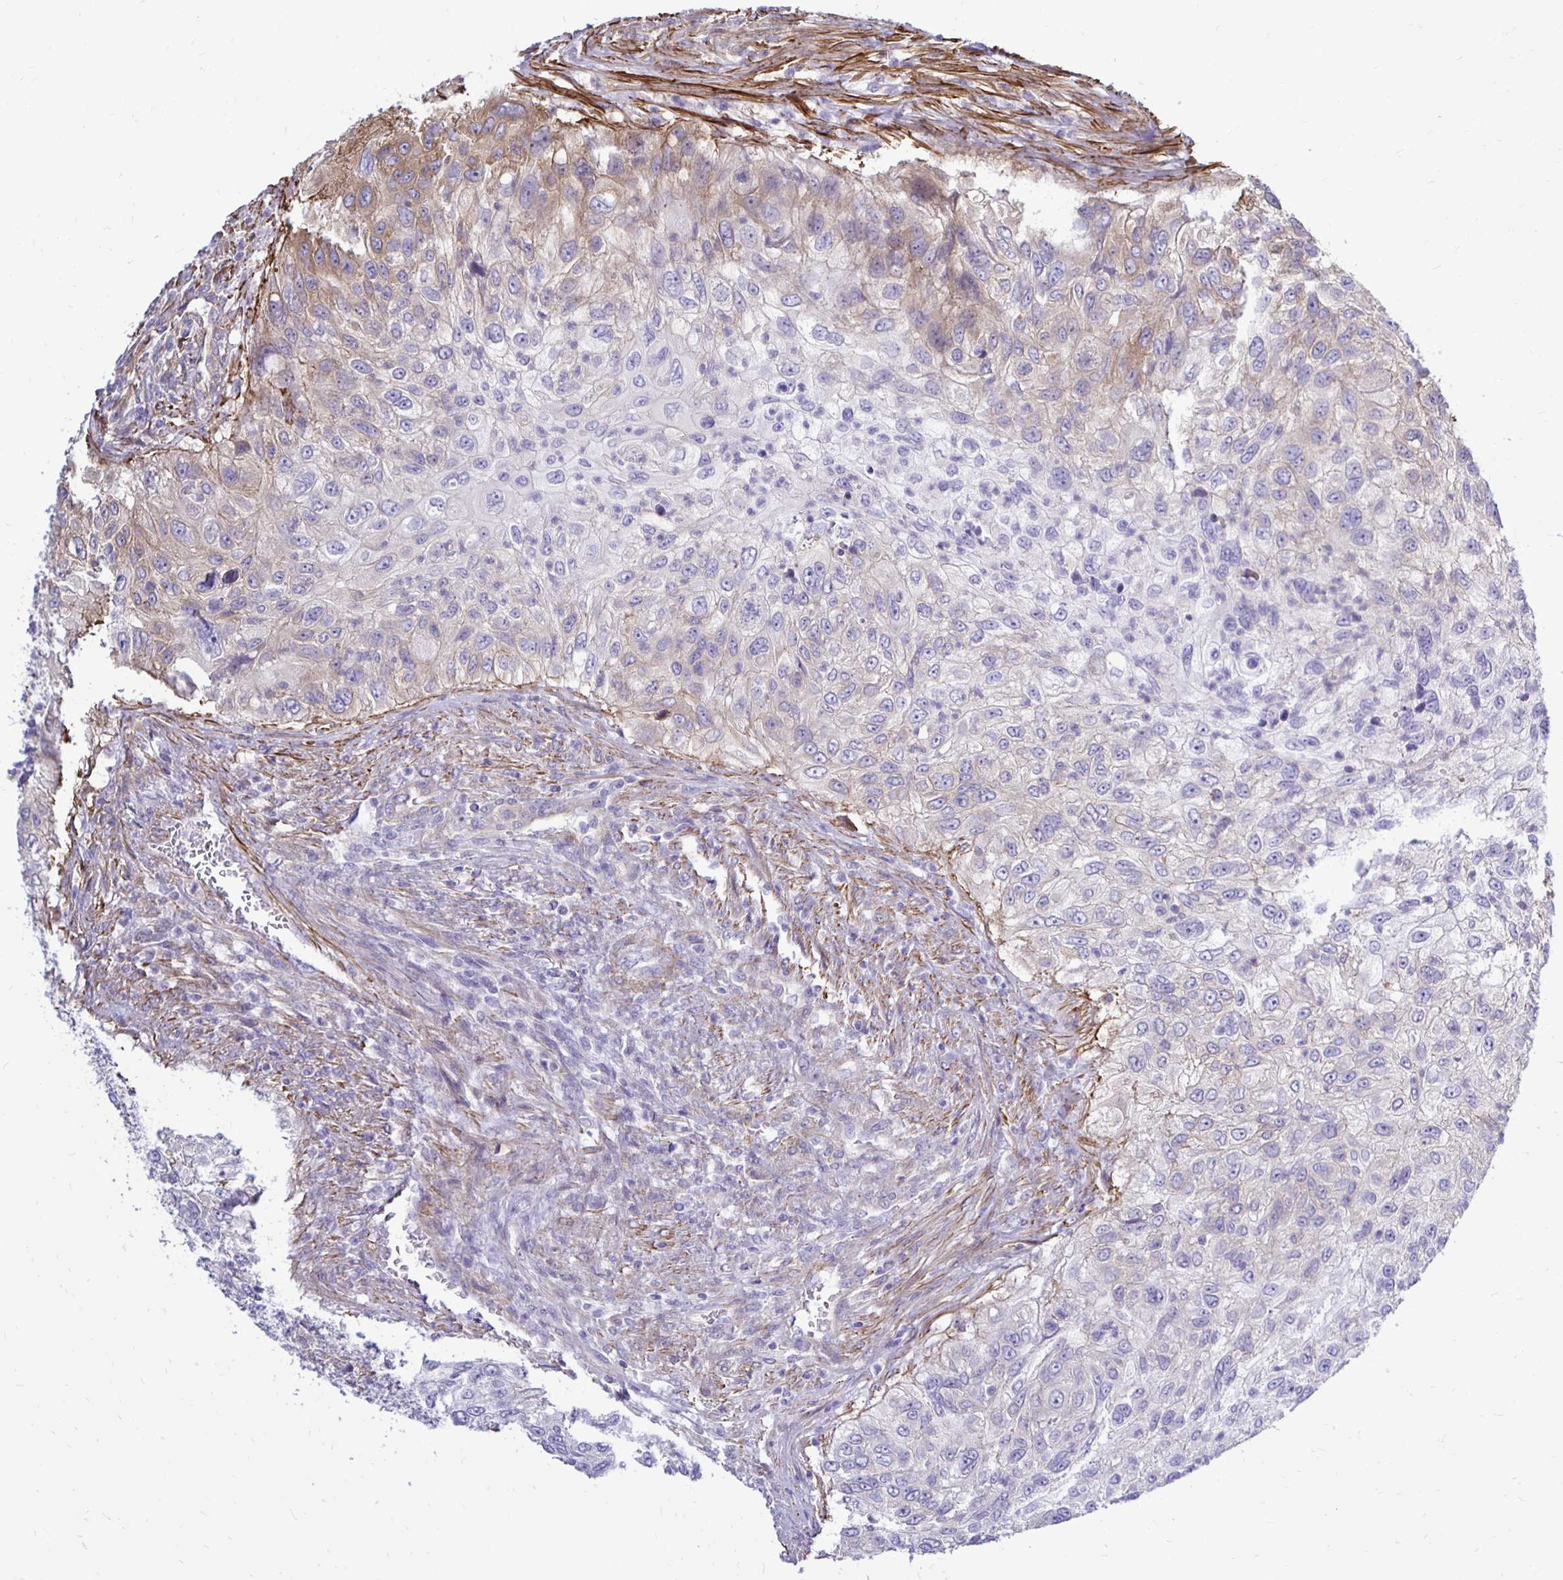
{"staining": {"intensity": "weak", "quantity": "<25%", "location": "cytoplasmic/membranous"}, "tissue": "urothelial cancer", "cell_type": "Tumor cells", "image_type": "cancer", "snomed": [{"axis": "morphology", "description": "Urothelial carcinoma, High grade"}, {"axis": "topography", "description": "Urinary bladder"}], "caption": "DAB (3,3'-diaminobenzidine) immunohistochemical staining of human urothelial cancer shows no significant staining in tumor cells.", "gene": "CTPS1", "patient": {"sex": "female", "age": 60}}